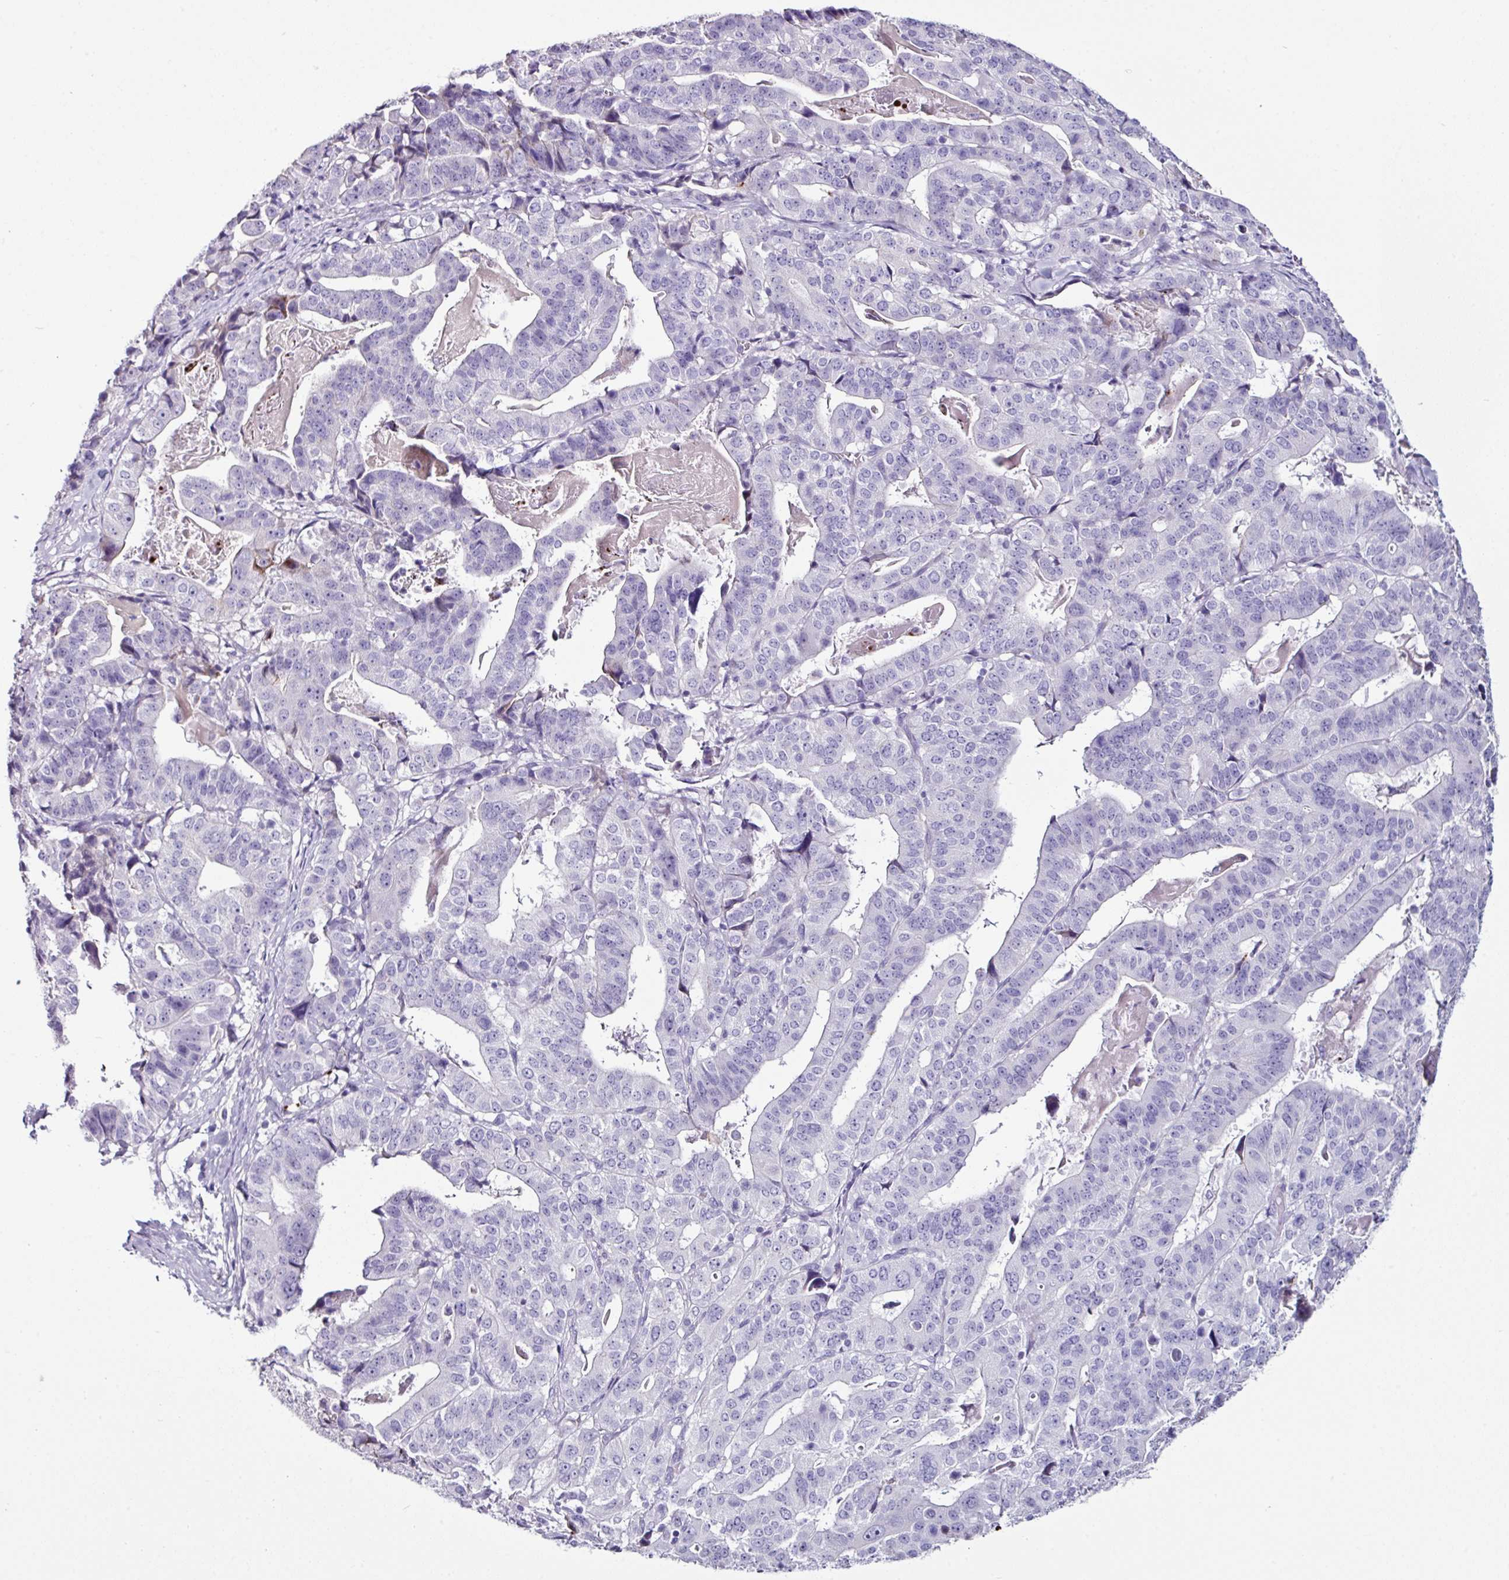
{"staining": {"intensity": "negative", "quantity": "none", "location": "none"}, "tissue": "stomach cancer", "cell_type": "Tumor cells", "image_type": "cancer", "snomed": [{"axis": "morphology", "description": "Adenocarcinoma, NOS"}, {"axis": "topography", "description": "Stomach"}], "caption": "Human stomach adenocarcinoma stained for a protein using immunohistochemistry shows no staining in tumor cells.", "gene": "GLP2R", "patient": {"sex": "male", "age": 48}}